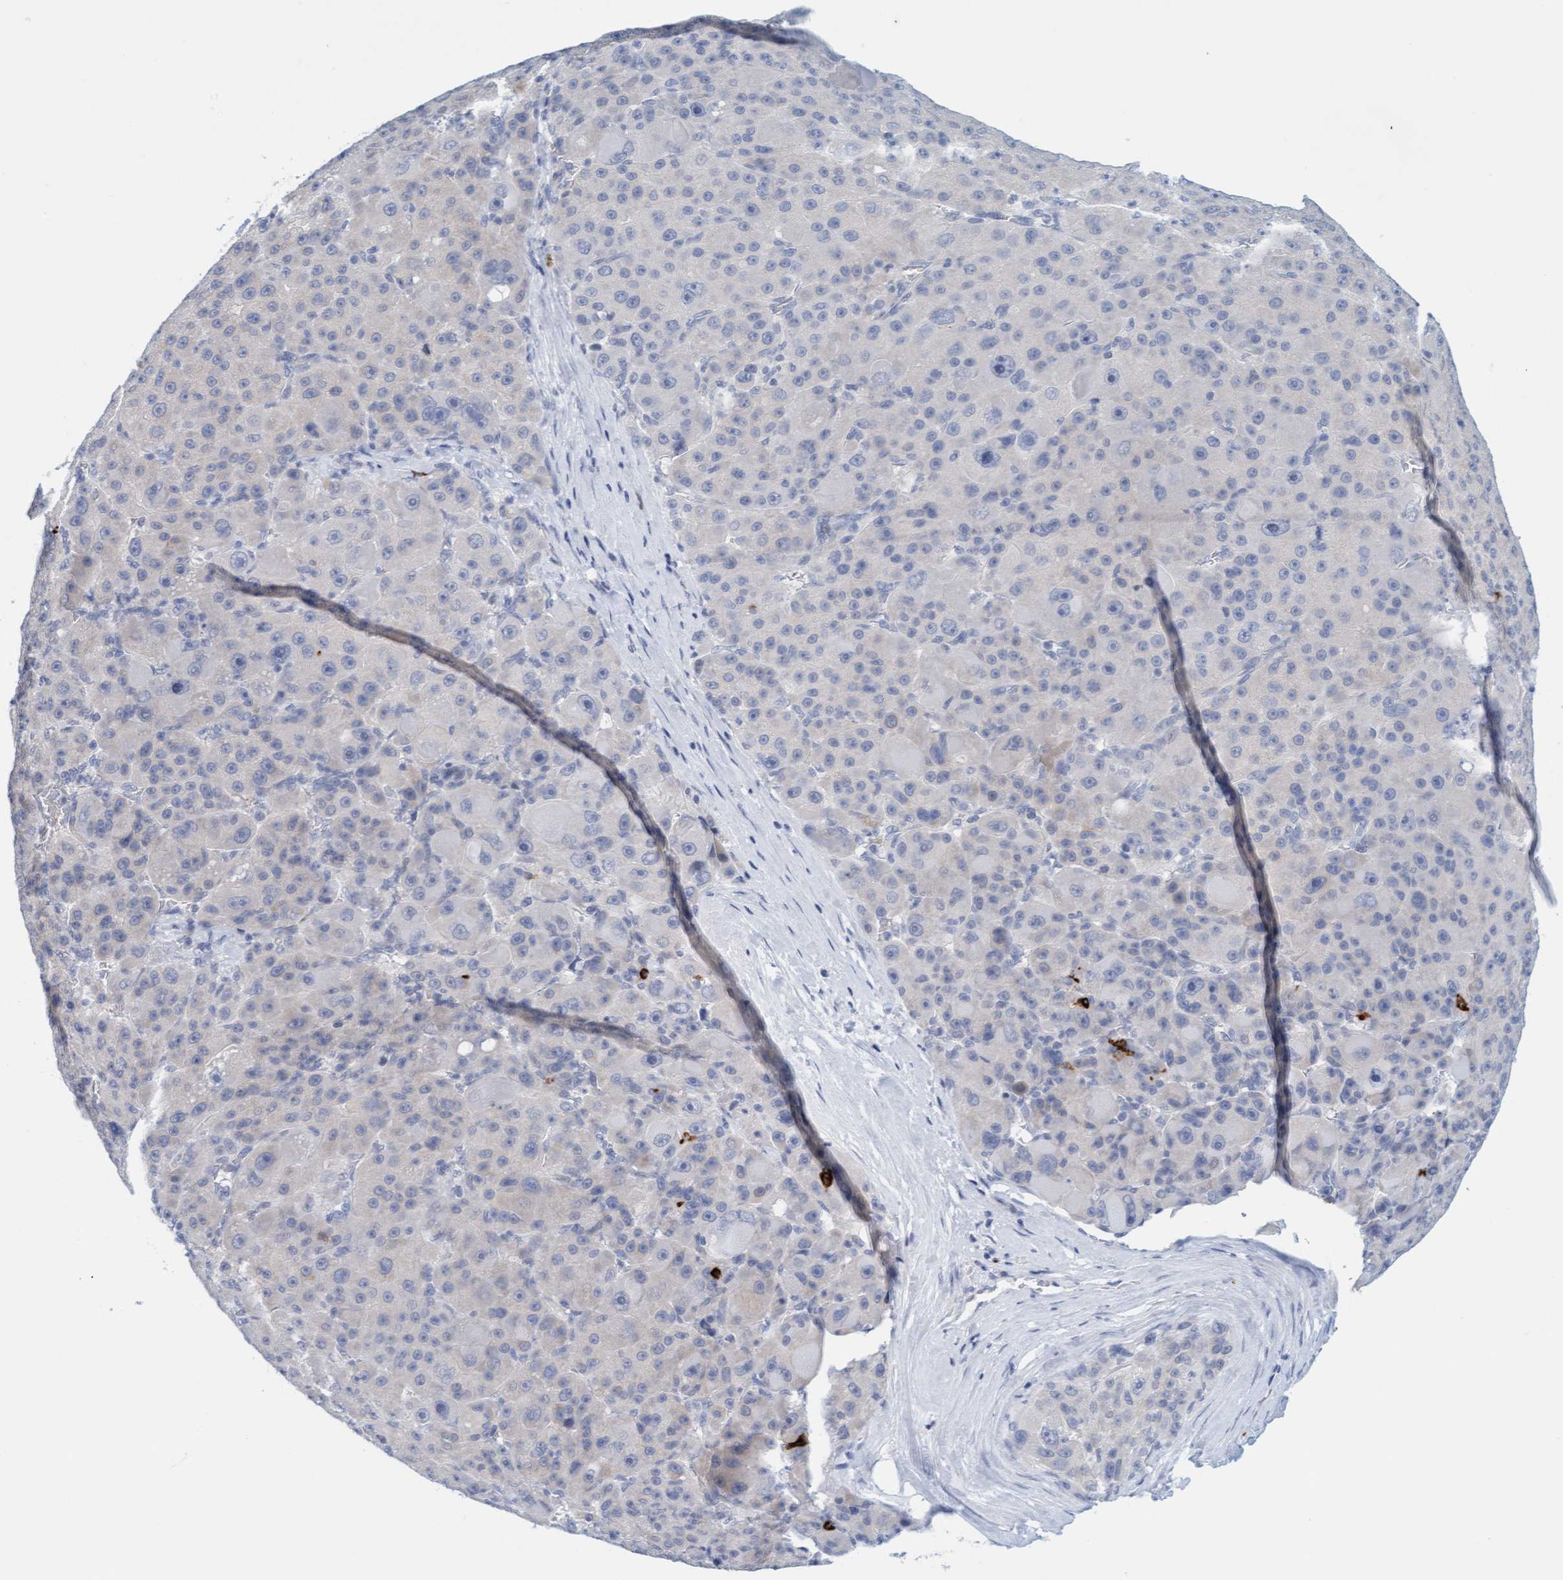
{"staining": {"intensity": "negative", "quantity": "none", "location": "none"}, "tissue": "liver cancer", "cell_type": "Tumor cells", "image_type": "cancer", "snomed": [{"axis": "morphology", "description": "Carcinoma, Hepatocellular, NOS"}, {"axis": "topography", "description": "Liver"}], "caption": "Immunohistochemical staining of liver cancer demonstrates no significant positivity in tumor cells.", "gene": "CPA3", "patient": {"sex": "male", "age": 76}}